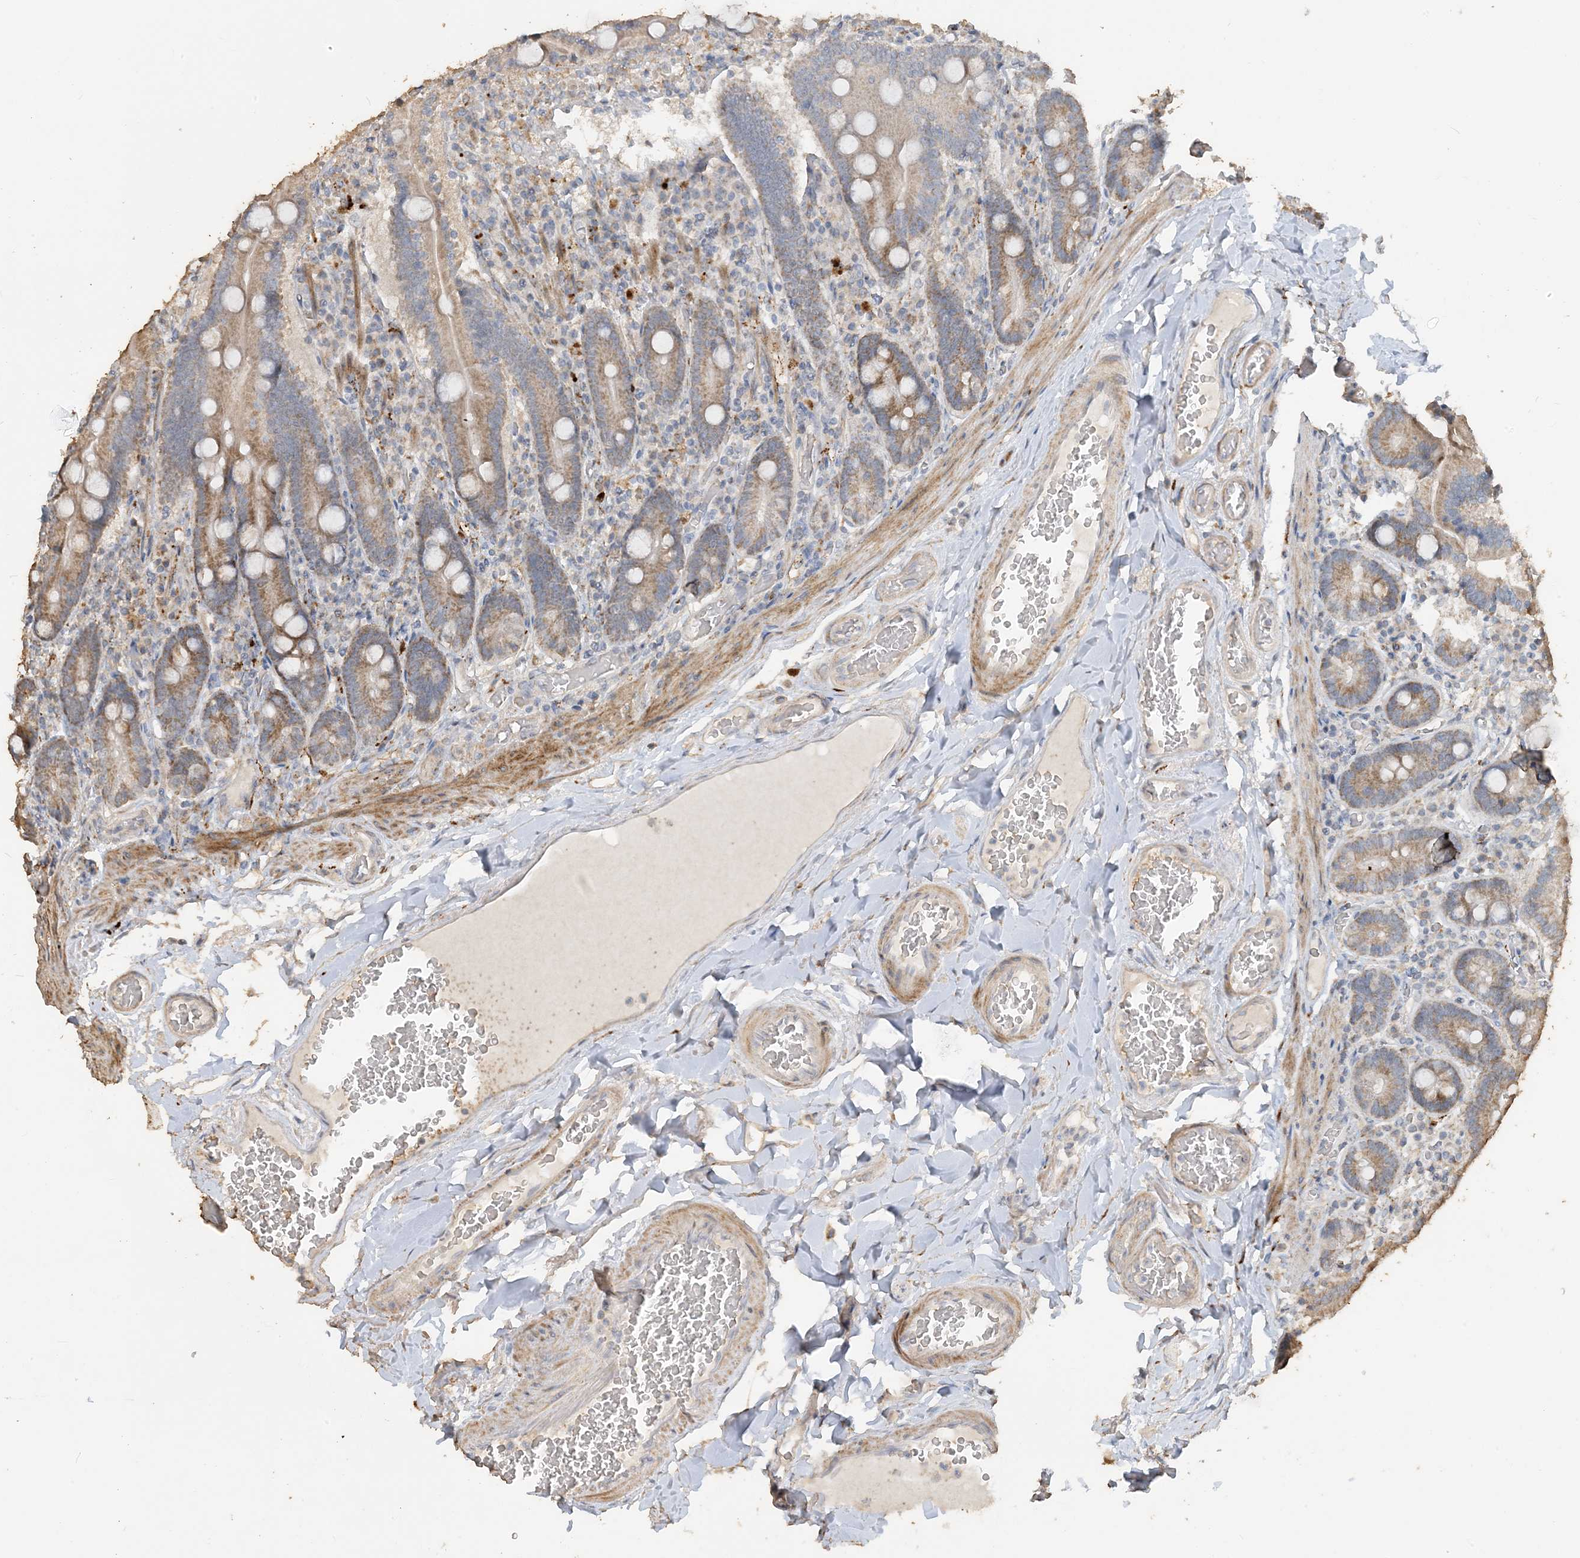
{"staining": {"intensity": "moderate", "quantity": ">75%", "location": "cytoplasmic/membranous"}, "tissue": "duodenum", "cell_type": "Glandular cells", "image_type": "normal", "snomed": [{"axis": "morphology", "description": "Normal tissue, NOS"}, {"axis": "topography", "description": "Duodenum"}], "caption": "DAB (3,3'-diaminobenzidine) immunohistochemical staining of unremarkable human duodenum displays moderate cytoplasmic/membranous protein positivity in about >75% of glandular cells.", "gene": "SFMBT2", "patient": {"sex": "female", "age": 62}}